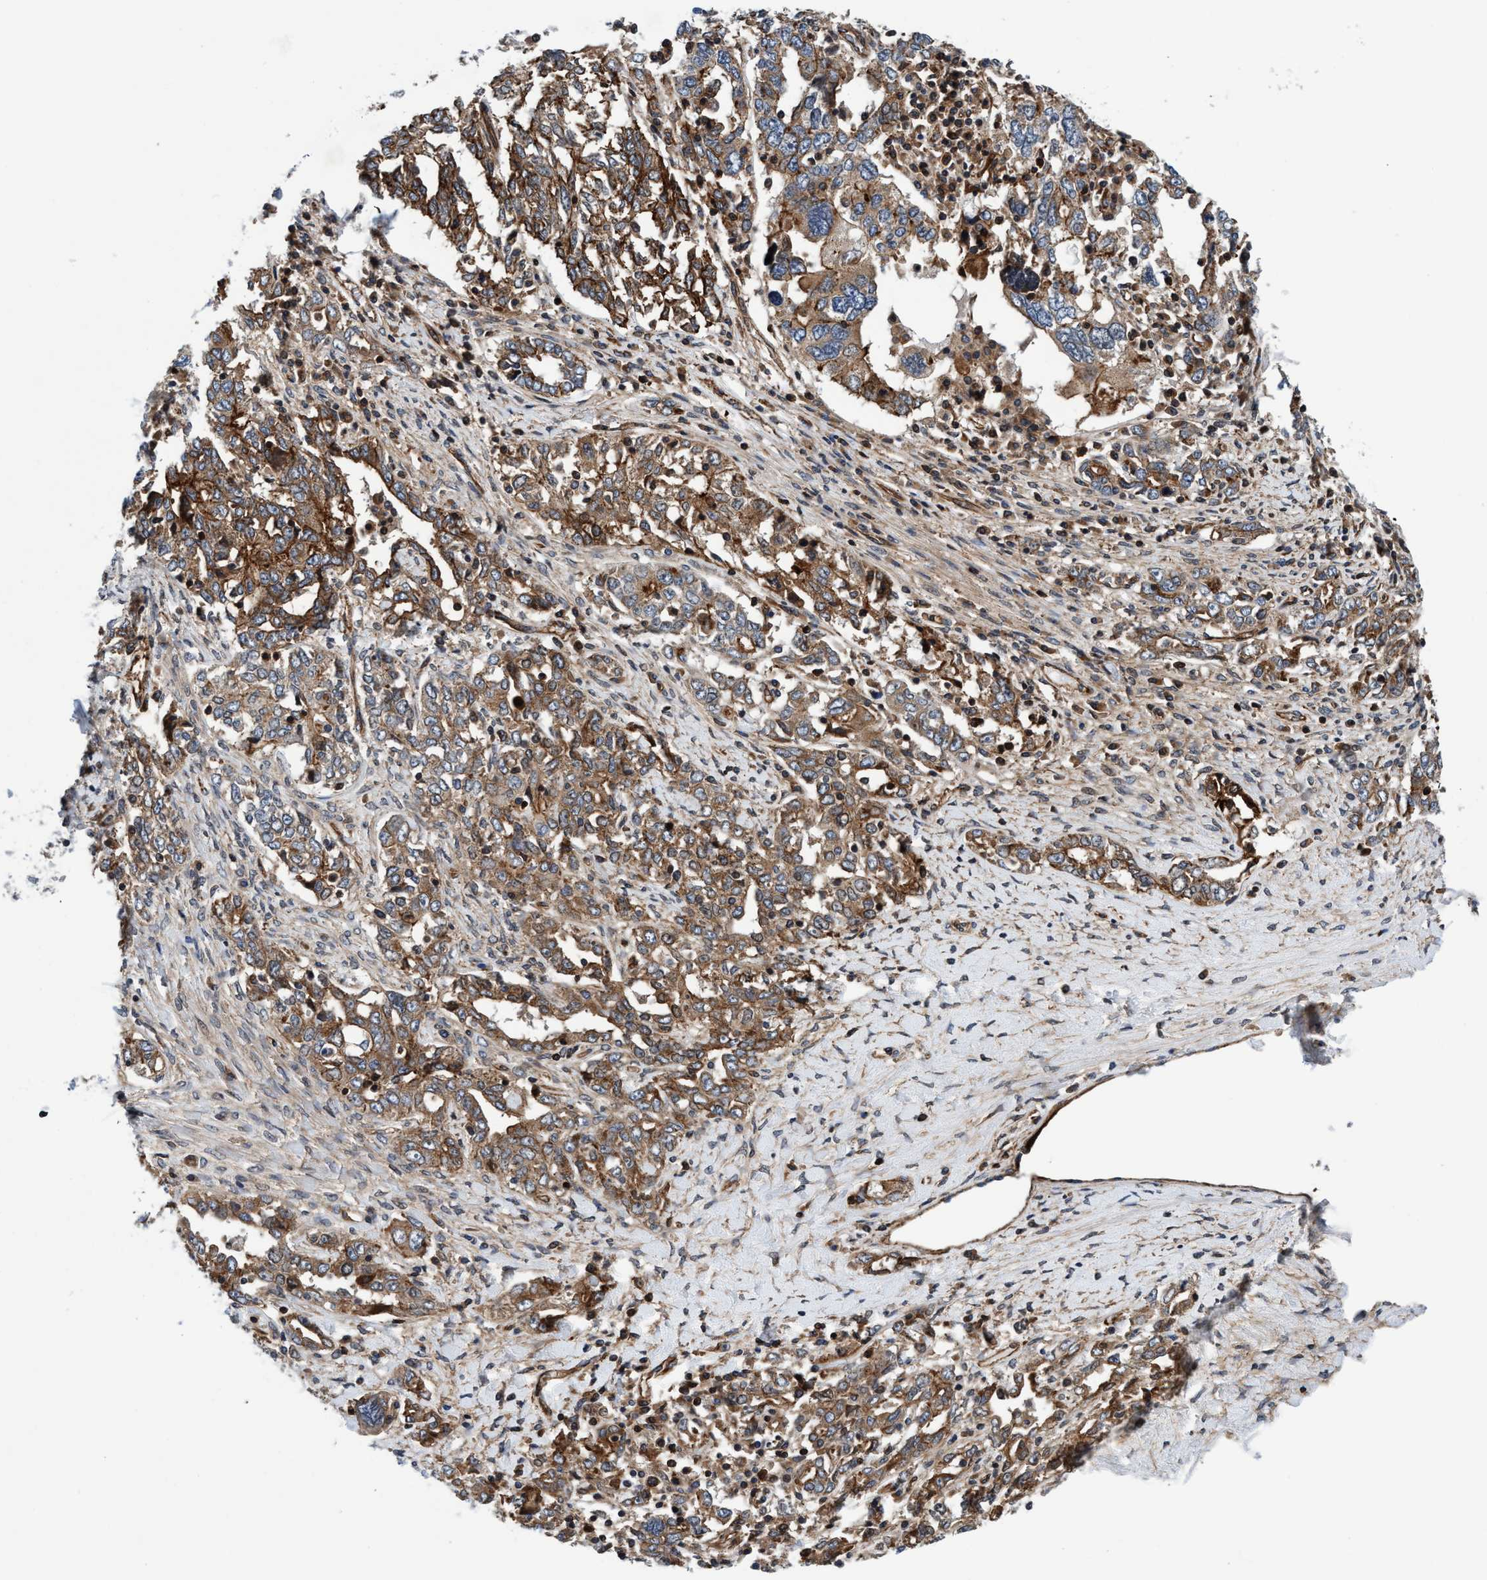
{"staining": {"intensity": "moderate", "quantity": ">75%", "location": "cytoplasmic/membranous"}, "tissue": "ovarian cancer", "cell_type": "Tumor cells", "image_type": "cancer", "snomed": [{"axis": "morphology", "description": "Carcinoma, endometroid"}, {"axis": "topography", "description": "Ovary"}], "caption": "This histopathology image demonstrates IHC staining of human ovarian cancer, with medium moderate cytoplasmic/membranous positivity in approximately >75% of tumor cells.", "gene": "MCM3AP", "patient": {"sex": "female", "age": 62}}